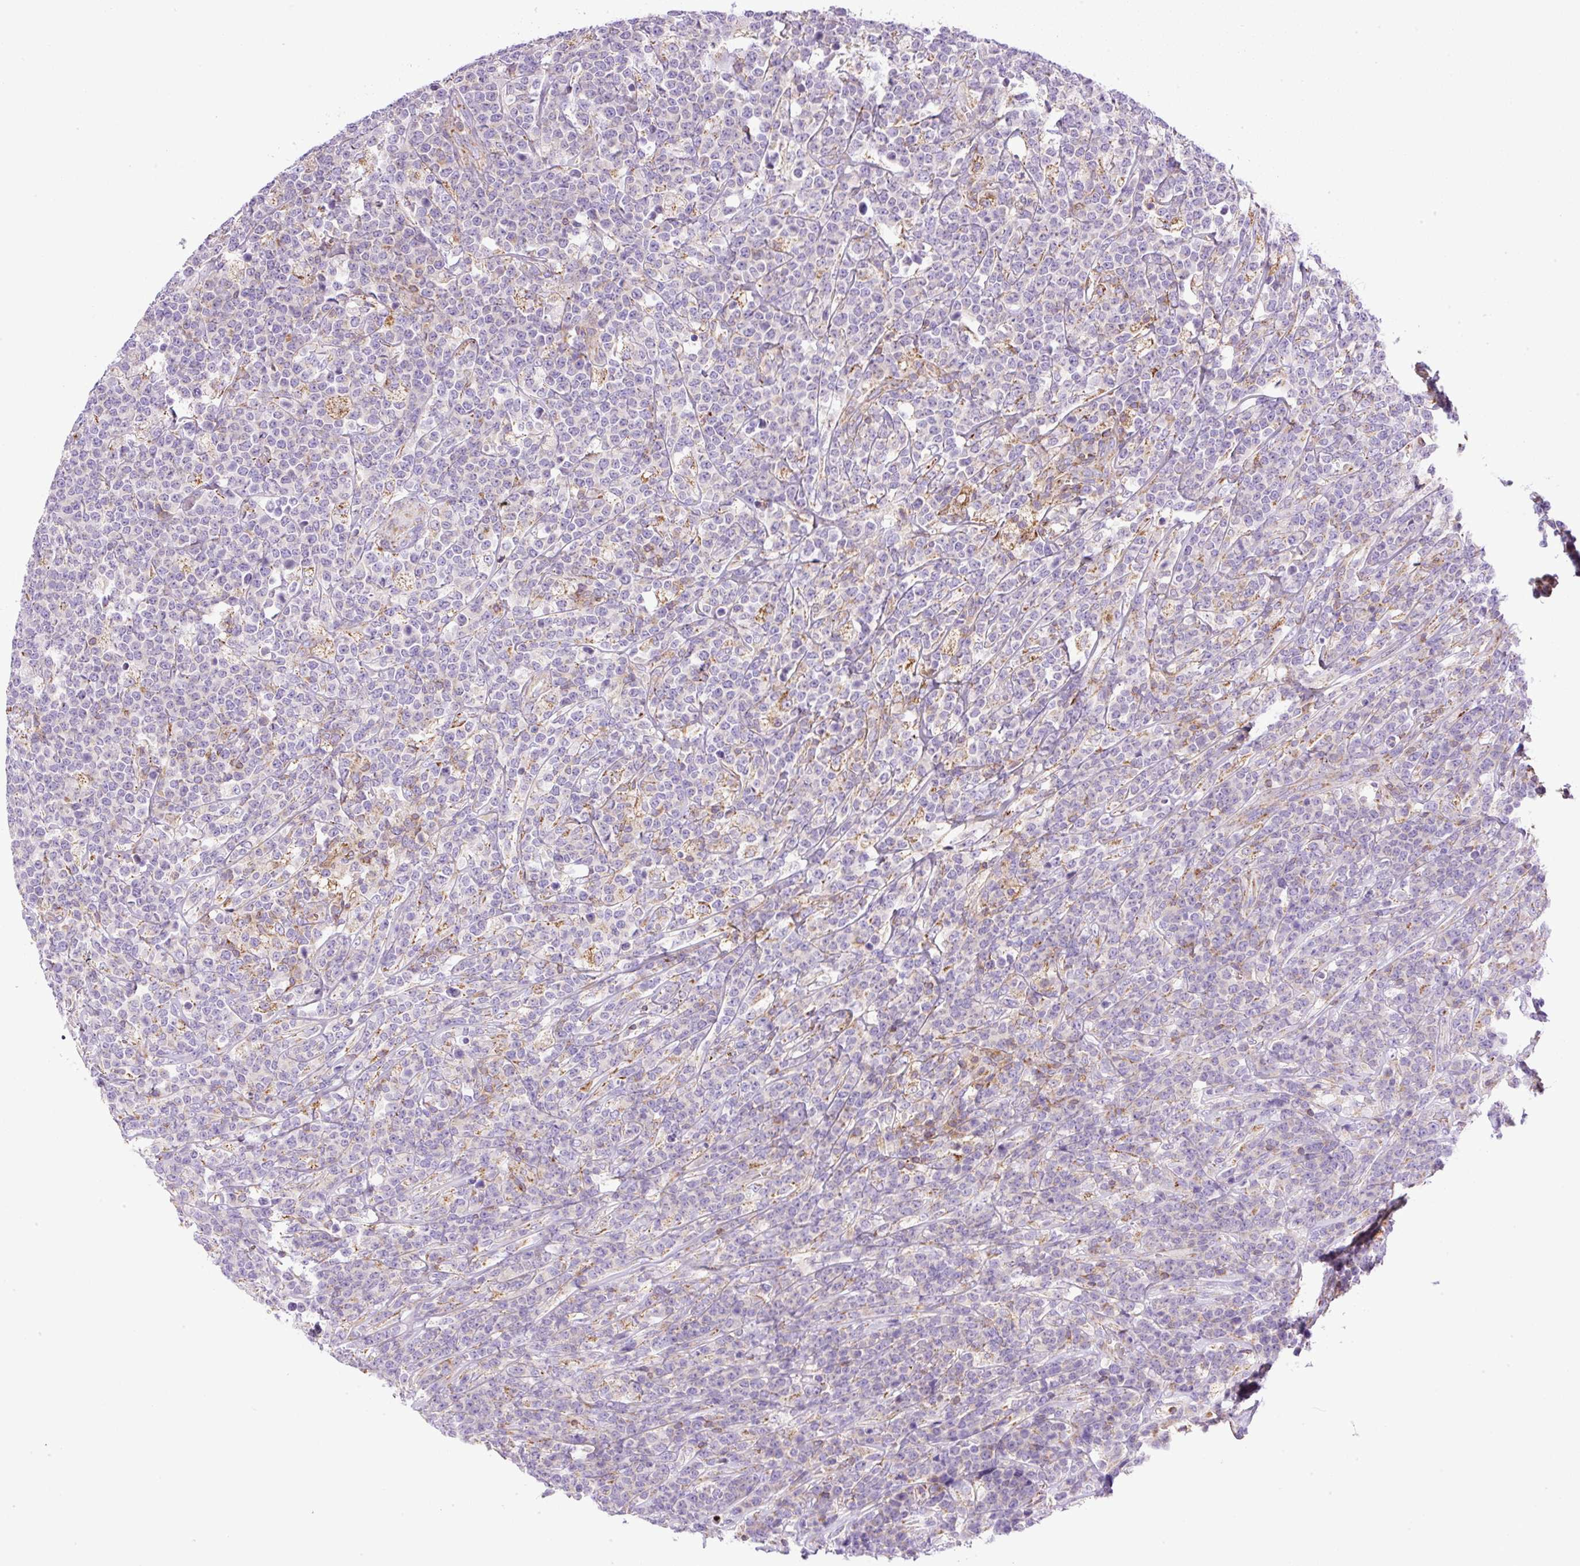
{"staining": {"intensity": "weak", "quantity": "<25%", "location": "cytoplasmic/membranous"}, "tissue": "lymphoma", "cell_type": "Tumor cells", "image_type": "cancer", "snomed": [{"axis": "morphology", "description": "Malignant lymphoma, non-Hodgkin's type, High grade"}, {"axis": "topography", "description": "Small intestine"}], "caption": "Immunohistochemistry of human high-grade malignant lymphoma, non-Hodgkin's type reveals no staining in tumor cells.", "gene": "NF1", "patient": {"sex": "male", "age": 8}}